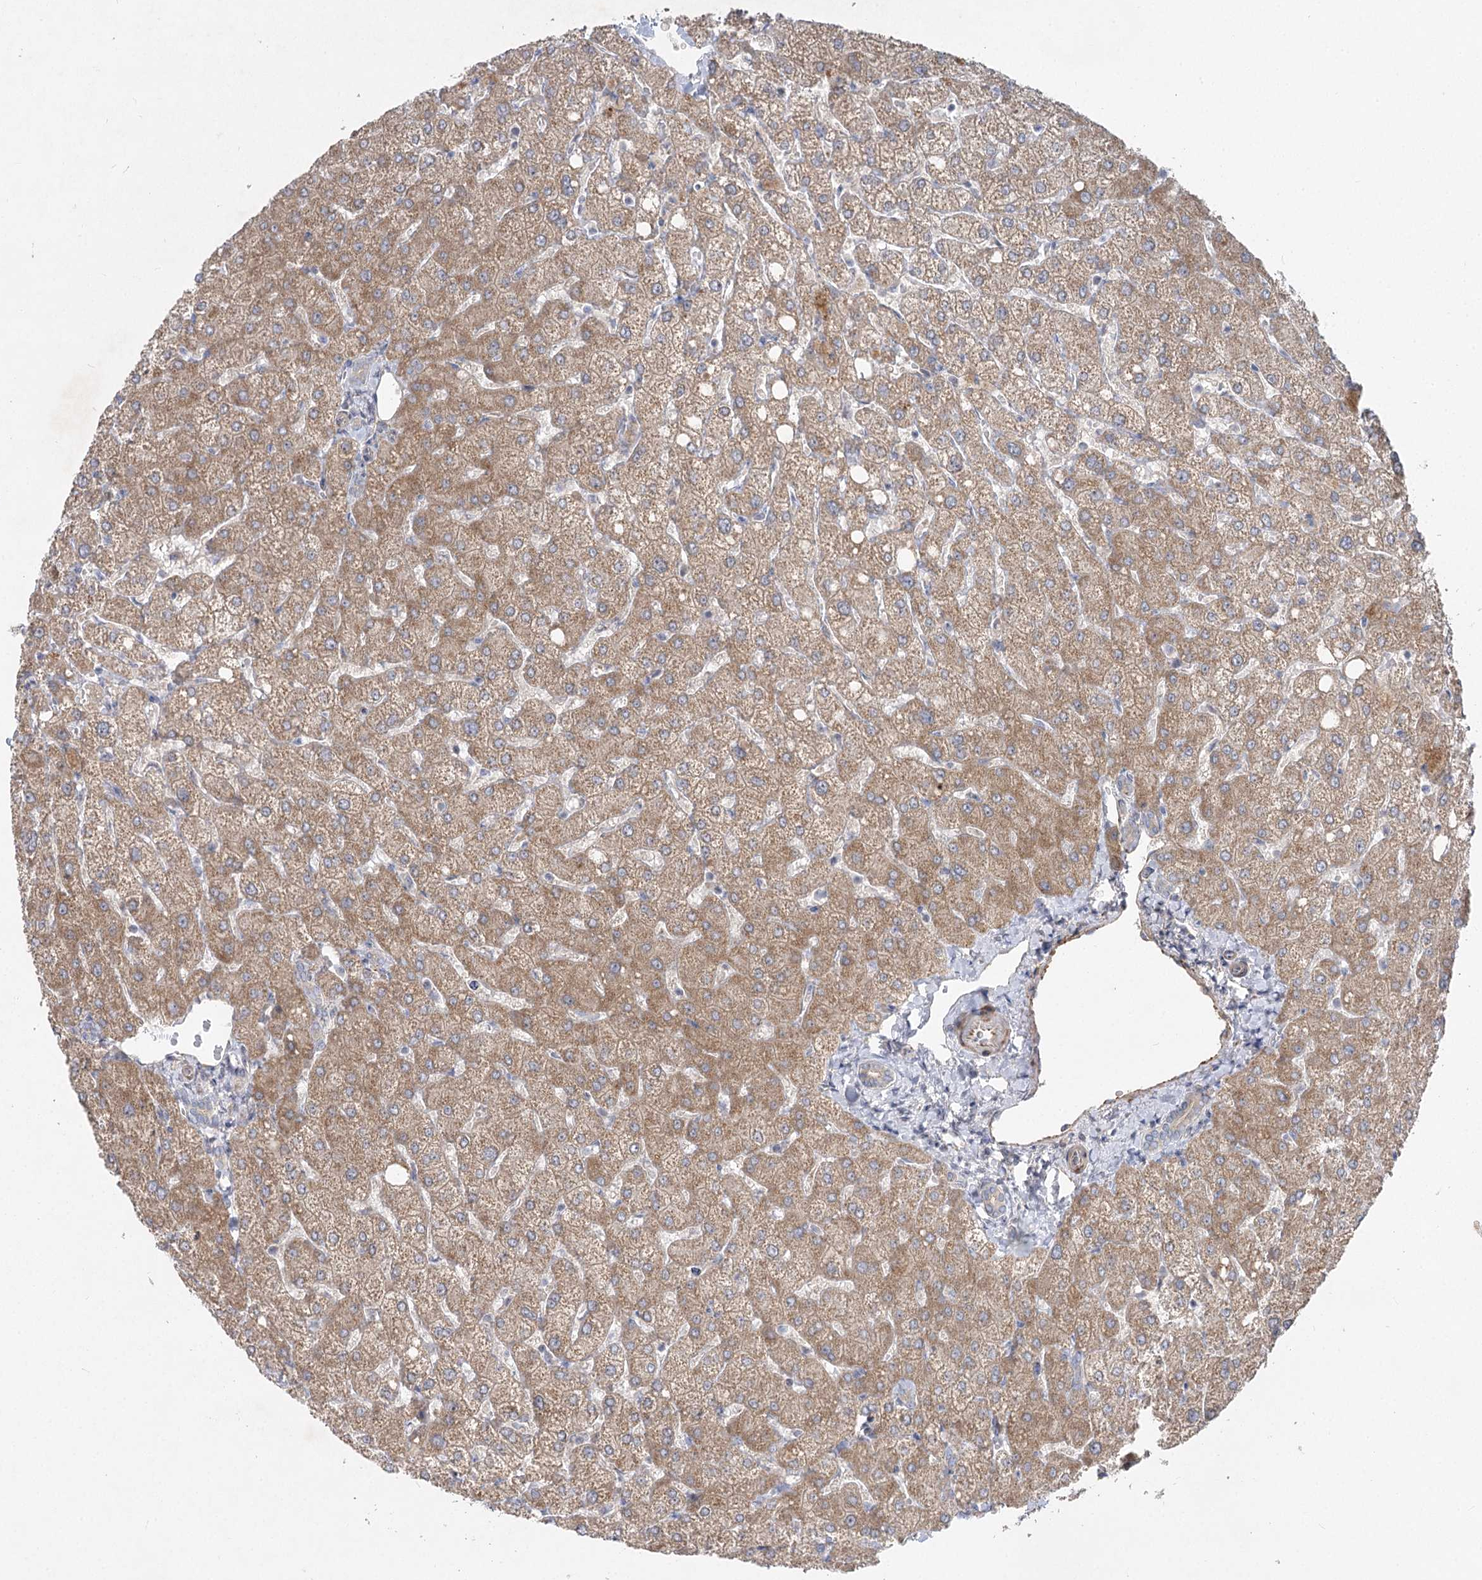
{"staining": {"intensity": "negative", "quantity": "none", "location": "none"}, "tissue": "liver", "cell_type": "Cholangiocytes", "image_type": "normal", "snomed": [{"axis": "morphology", "description": "Normal tissue, NOS"}, {"axis": "topography", "description": "Liver"}], "caption": "IHC image of unremarkable liver: human liver stained with DAB reveals no significant protein staining in cholangiocytes. (DAB IHC visualized using brightfield microscopy, high magnification).", "gene": "KIAA0825", "patient": {"sex": "female", "age": 54}}